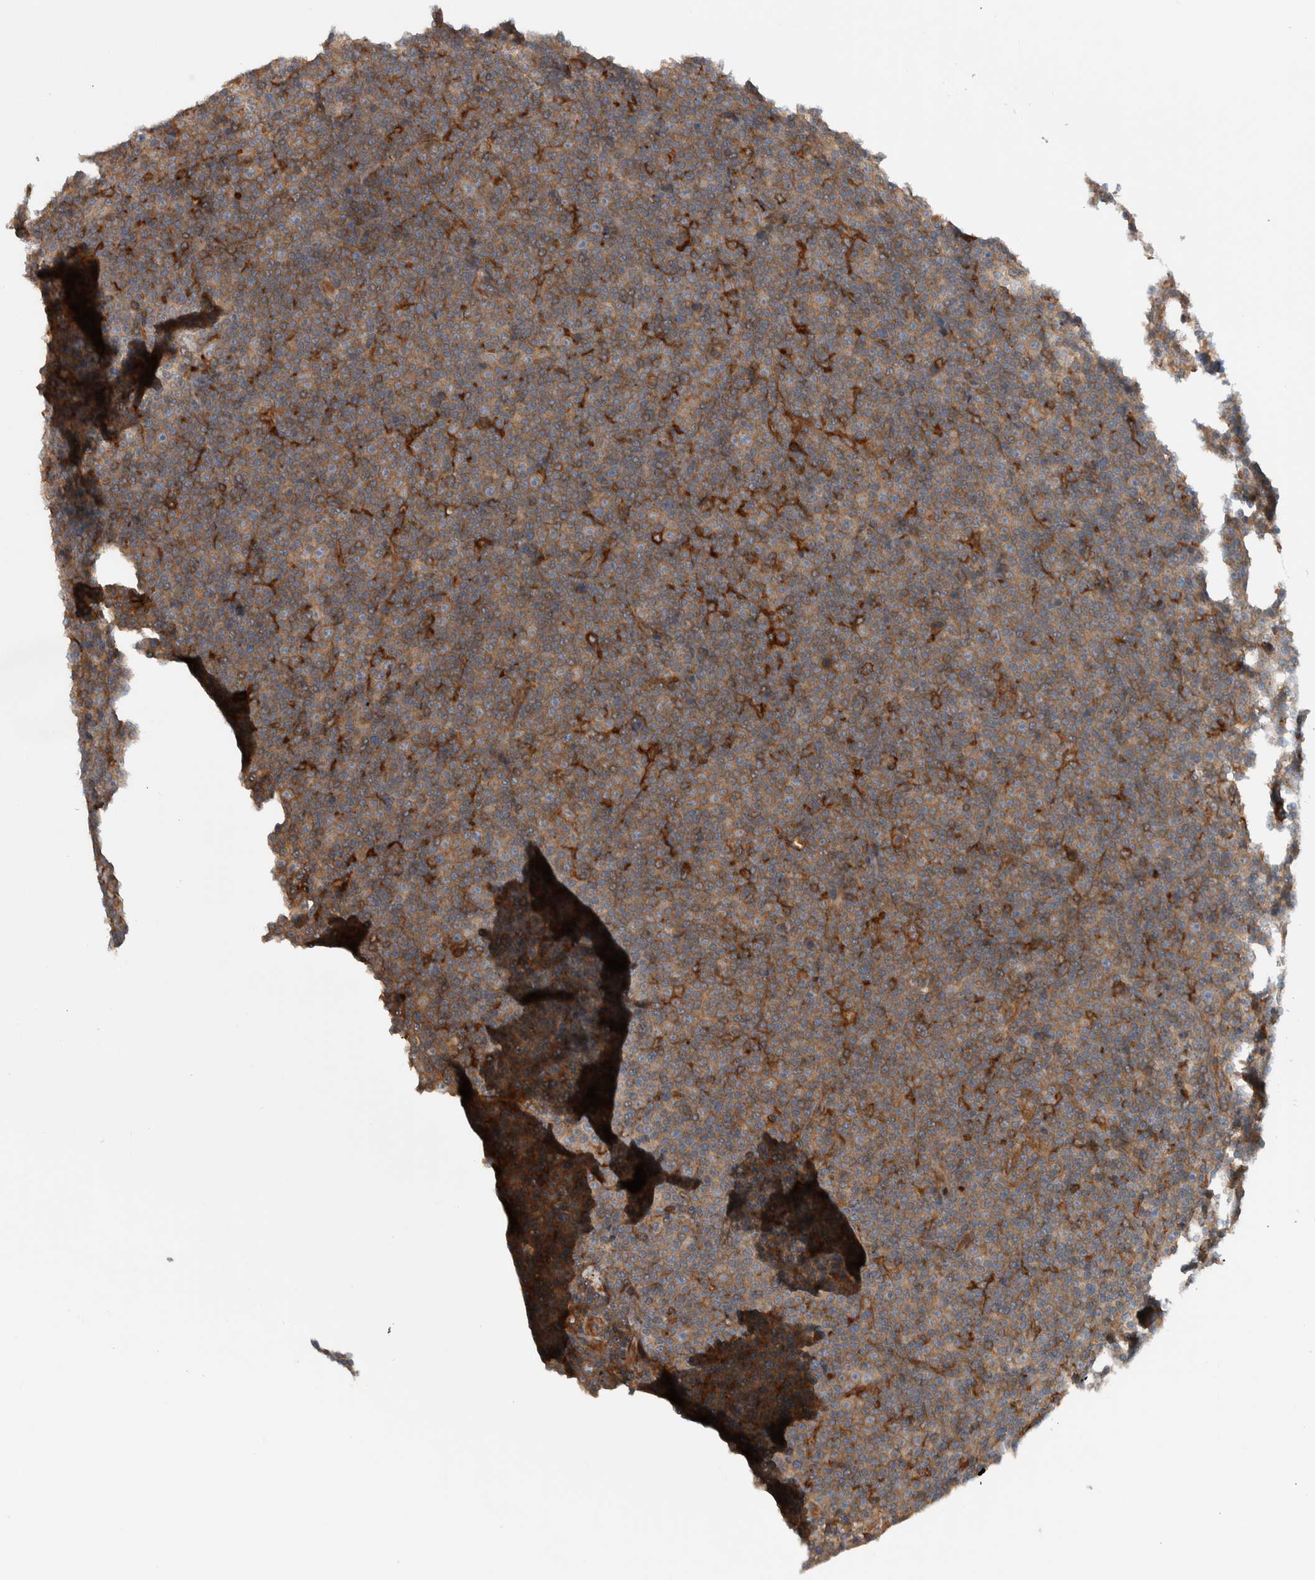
{"staining": {"intensity": "weak", "quantity": ">75%", "location": "cytoplasmic/membranous"}, "tissue": "lymphoma", "cell_type": "Tumor cells", "image_type": "cancer", "snomed": [{"axis": "morphology", "description": "Malignant lymphoma, non-Hodgkin's type, Low grade"}, {"axis": "topography", "description": "Lymph node"}], "caption": "This is a photomicrograph of IHC staining of lymphoma, which shows weak staining in the cytoplasmic/membranous of tumor cells.", "gene": "MPRIP", "patient": {"sex": "female", "age": 67}}